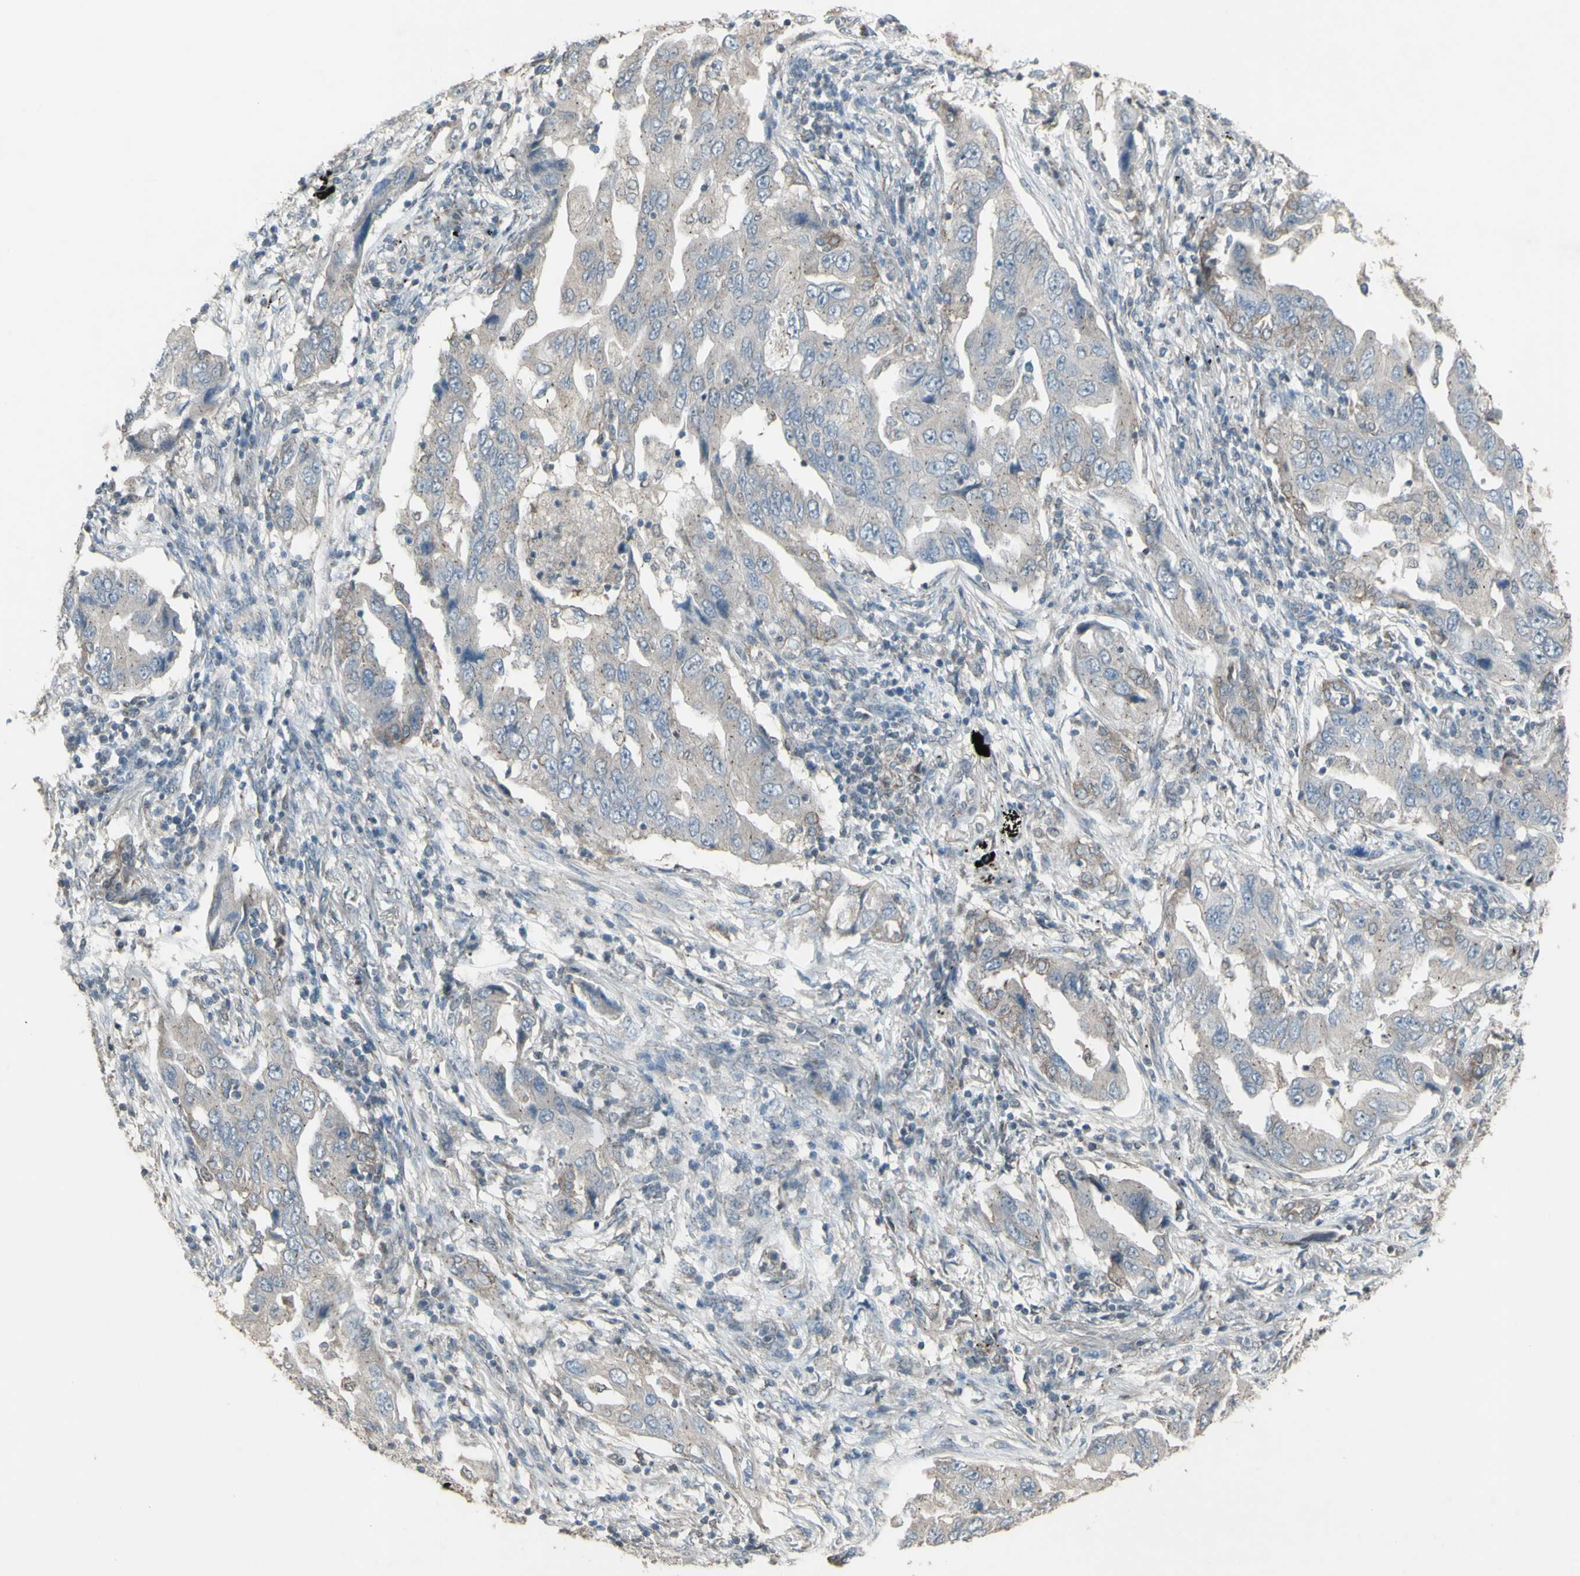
{"staining": {"intensity": "weak", "quantity": ">75%", "location": "cytoplasmic/membranous"}, "tissue": "lung cancer", "cell_type": "Tumor cells", "image_type": "cancer", "snomed": [{"axis": "morphology", "description": "Adenocarcinoma, NOS"}, {"axis": "topography", "description": "Lung"}], "caption": "The image reveals staining of lung cancer, revealing weak cytoplasmic/membranous protein expression (brown color) within tumor cells. The protein is shown in brown color, while the nuclei are stained blue.", "gene": "FXYD3", "patient": {"sex": "female", "age": 65}}